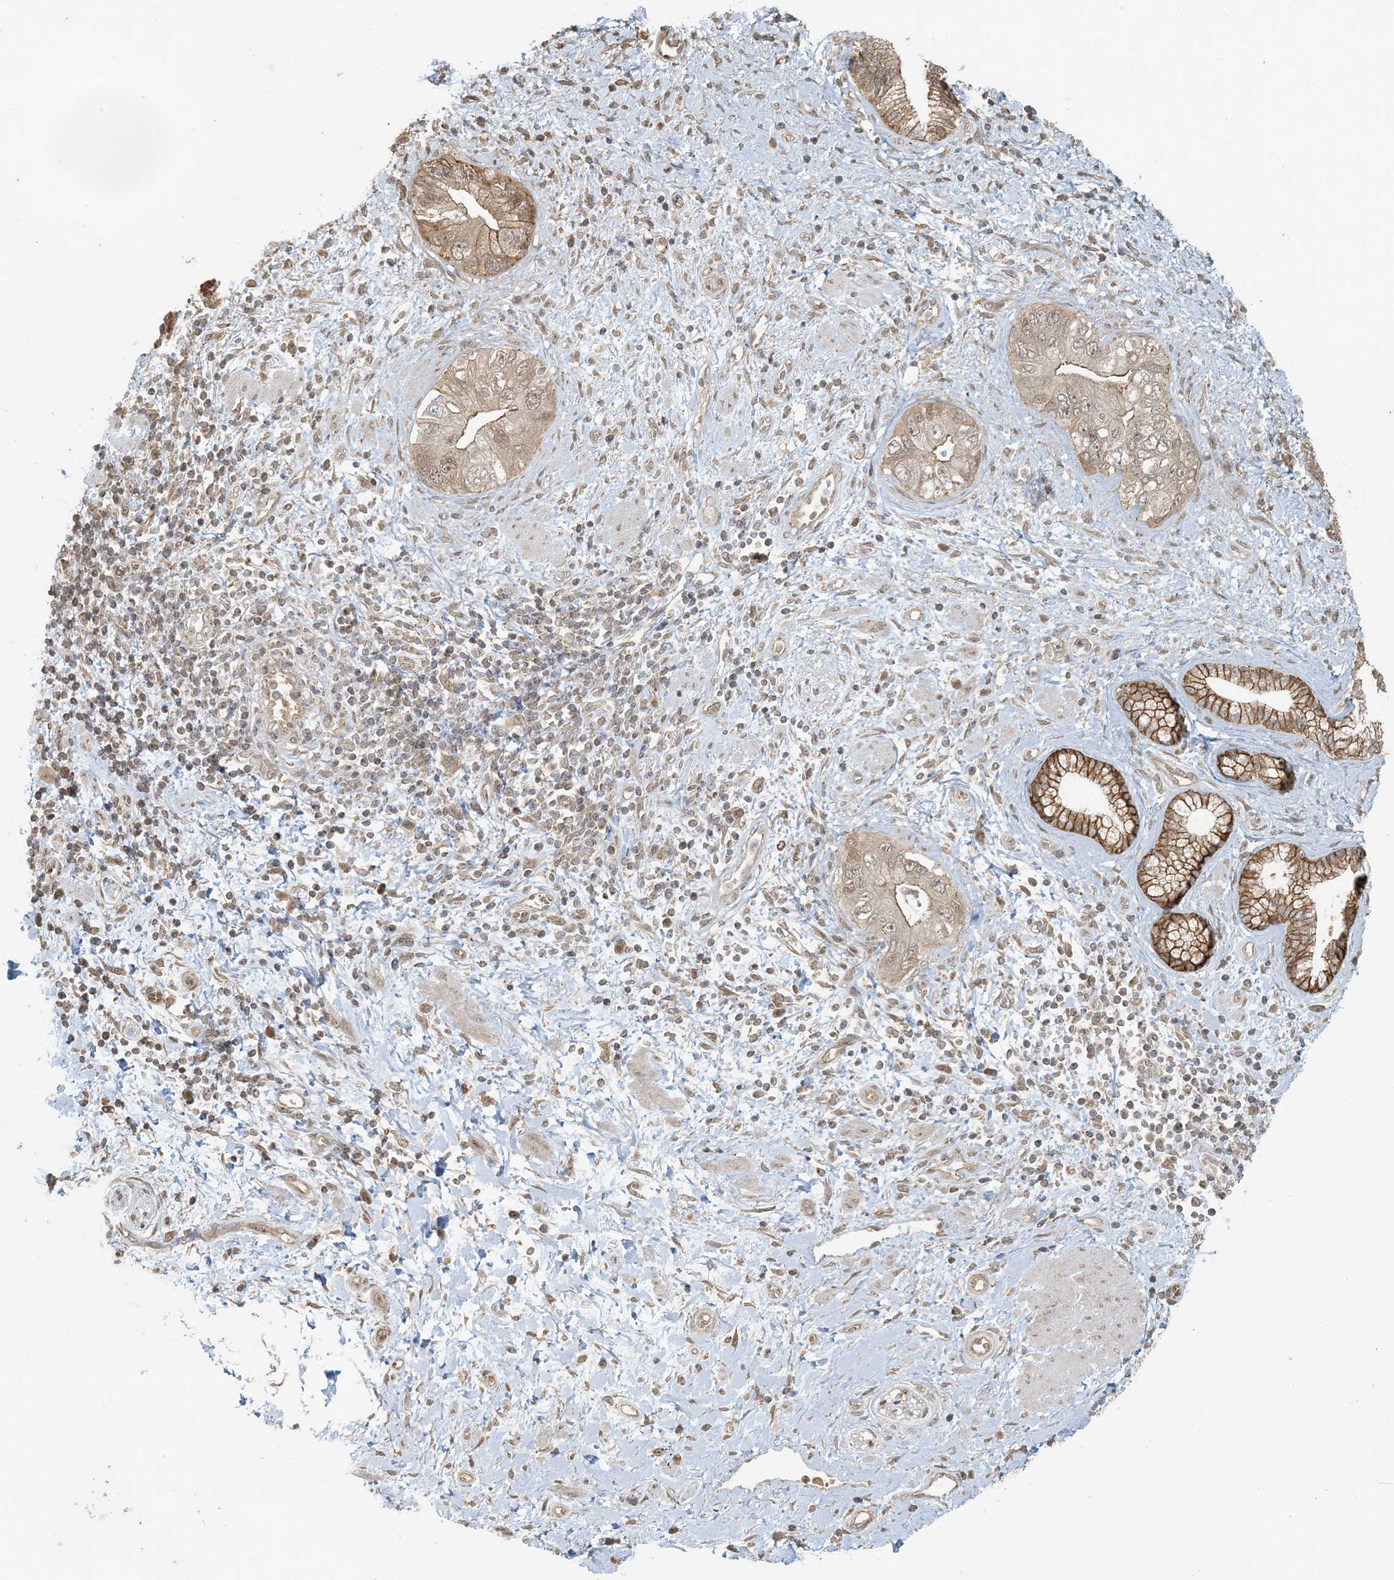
{"staining": {"intensity": "moderate", "quantity": ">75%", "location": "cytoplasmic/membranous,nuclear"}, "tissue": "pancreatic cancer", "cell_type": "Tumor cells", "image_type": "cancer", "snomed": [{"axis": "morphology", "description": "Adenocarcinoma, NOS"}, {"axis": "topography", "description": "Pancreas"}], "caption": "Tumor cells exhibit medium levels of moderate cytoplasmic/membranous and nuclear positivity in approximately >75% of cells in pancreatic cancer.", "gene": "BCORL1", "patient": {"sex": "female", "age": 73}}